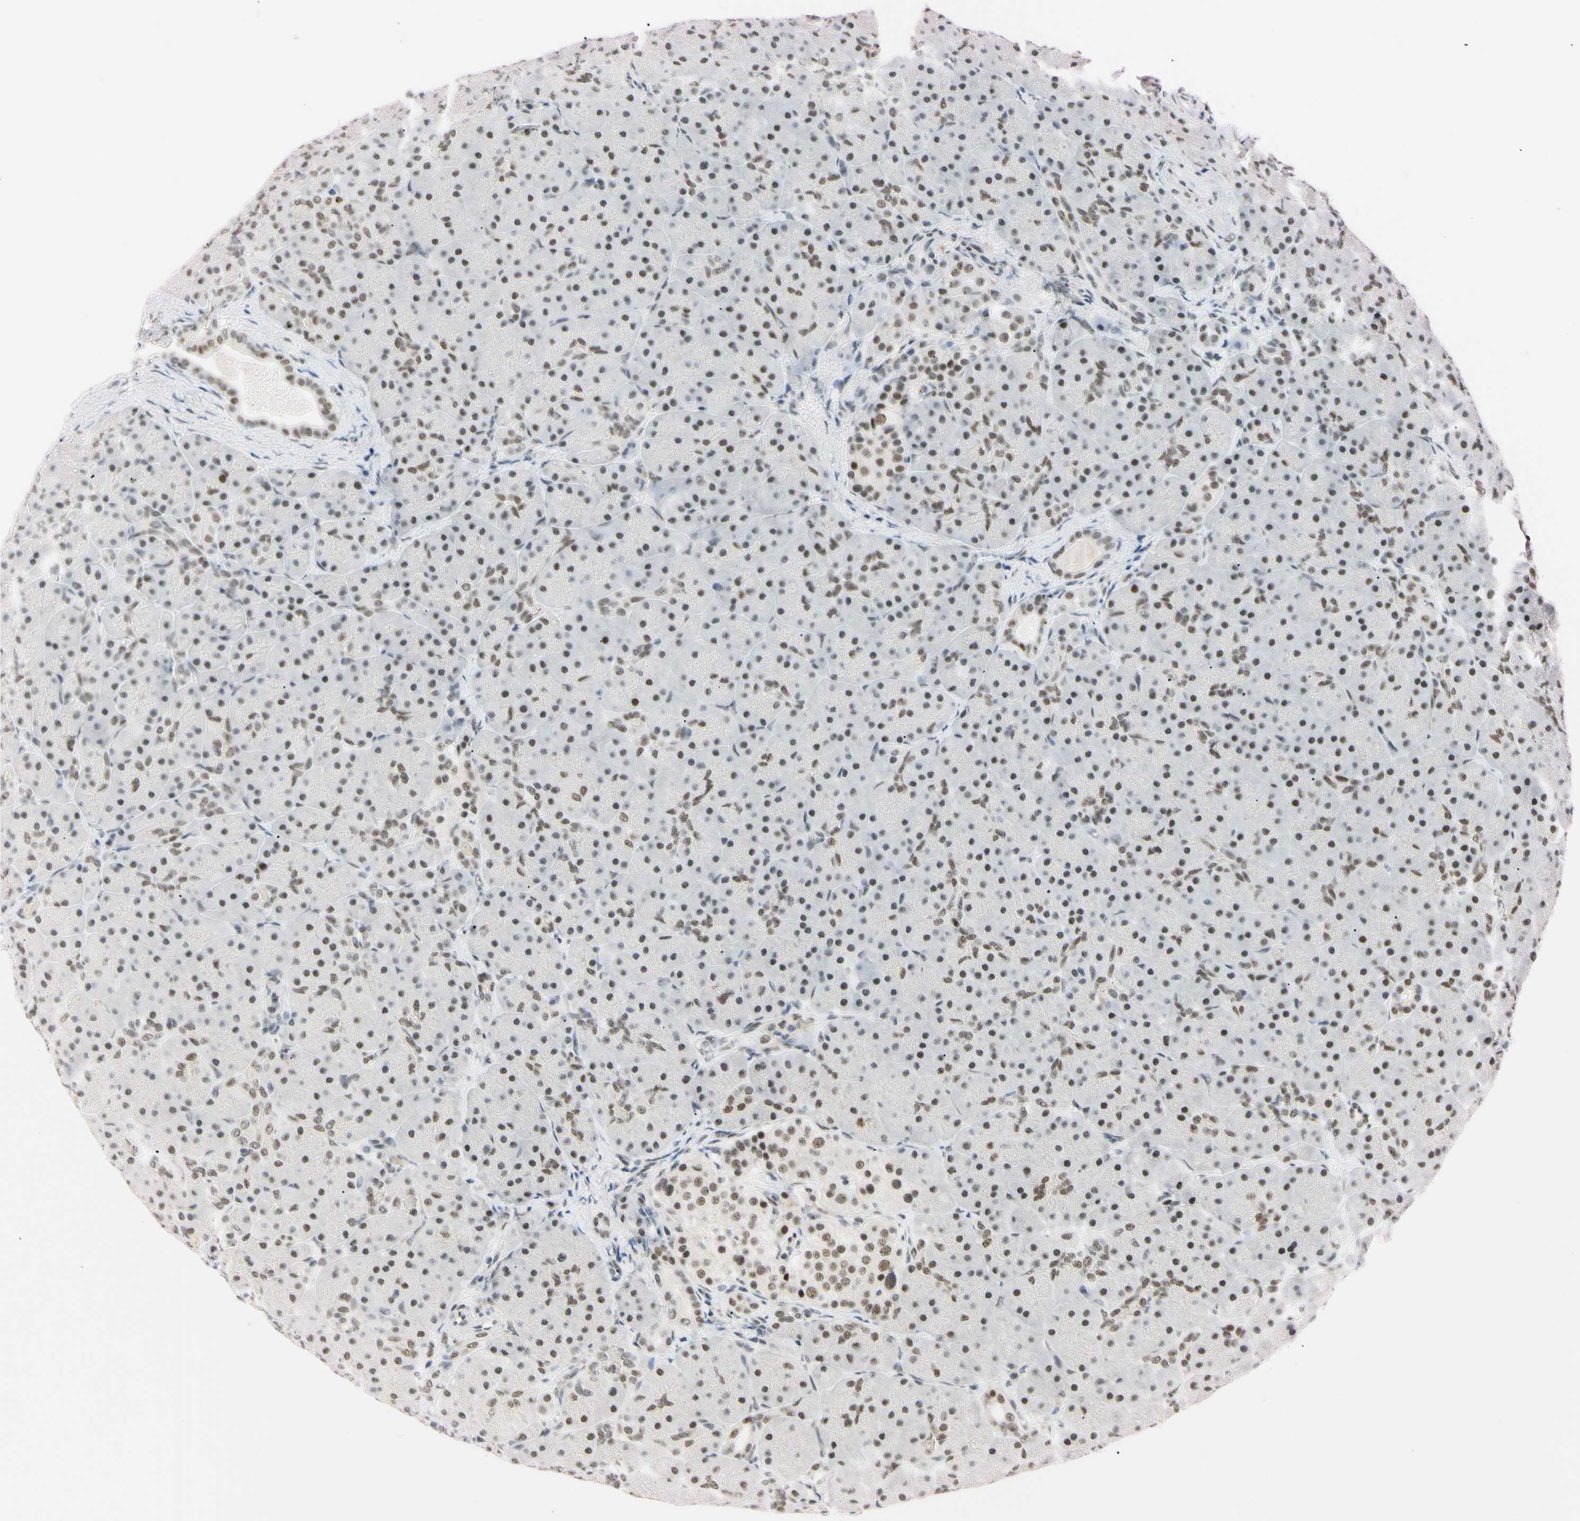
{"staining": {"intensity": "moderate", "quantity": ">75%", "location": "nuclear"}, "tissue": "pancreas", "cell_type": "Exocrine glandular cells", "image_type": "normal", "snomed": [{"axis": "morphology", "description": "Normal tissue, NOS"}, {"axis": "topography", "description": "Pancreas"}], "caption": "Immunohistochemistry (IHC) (DAB) staining of normal pancreas displays moderate nuclear protein expression in approximately >75% of exocrine glandular cells.", "gene": "ZNF134", "patient": {"sex": "male", "age": 66}}